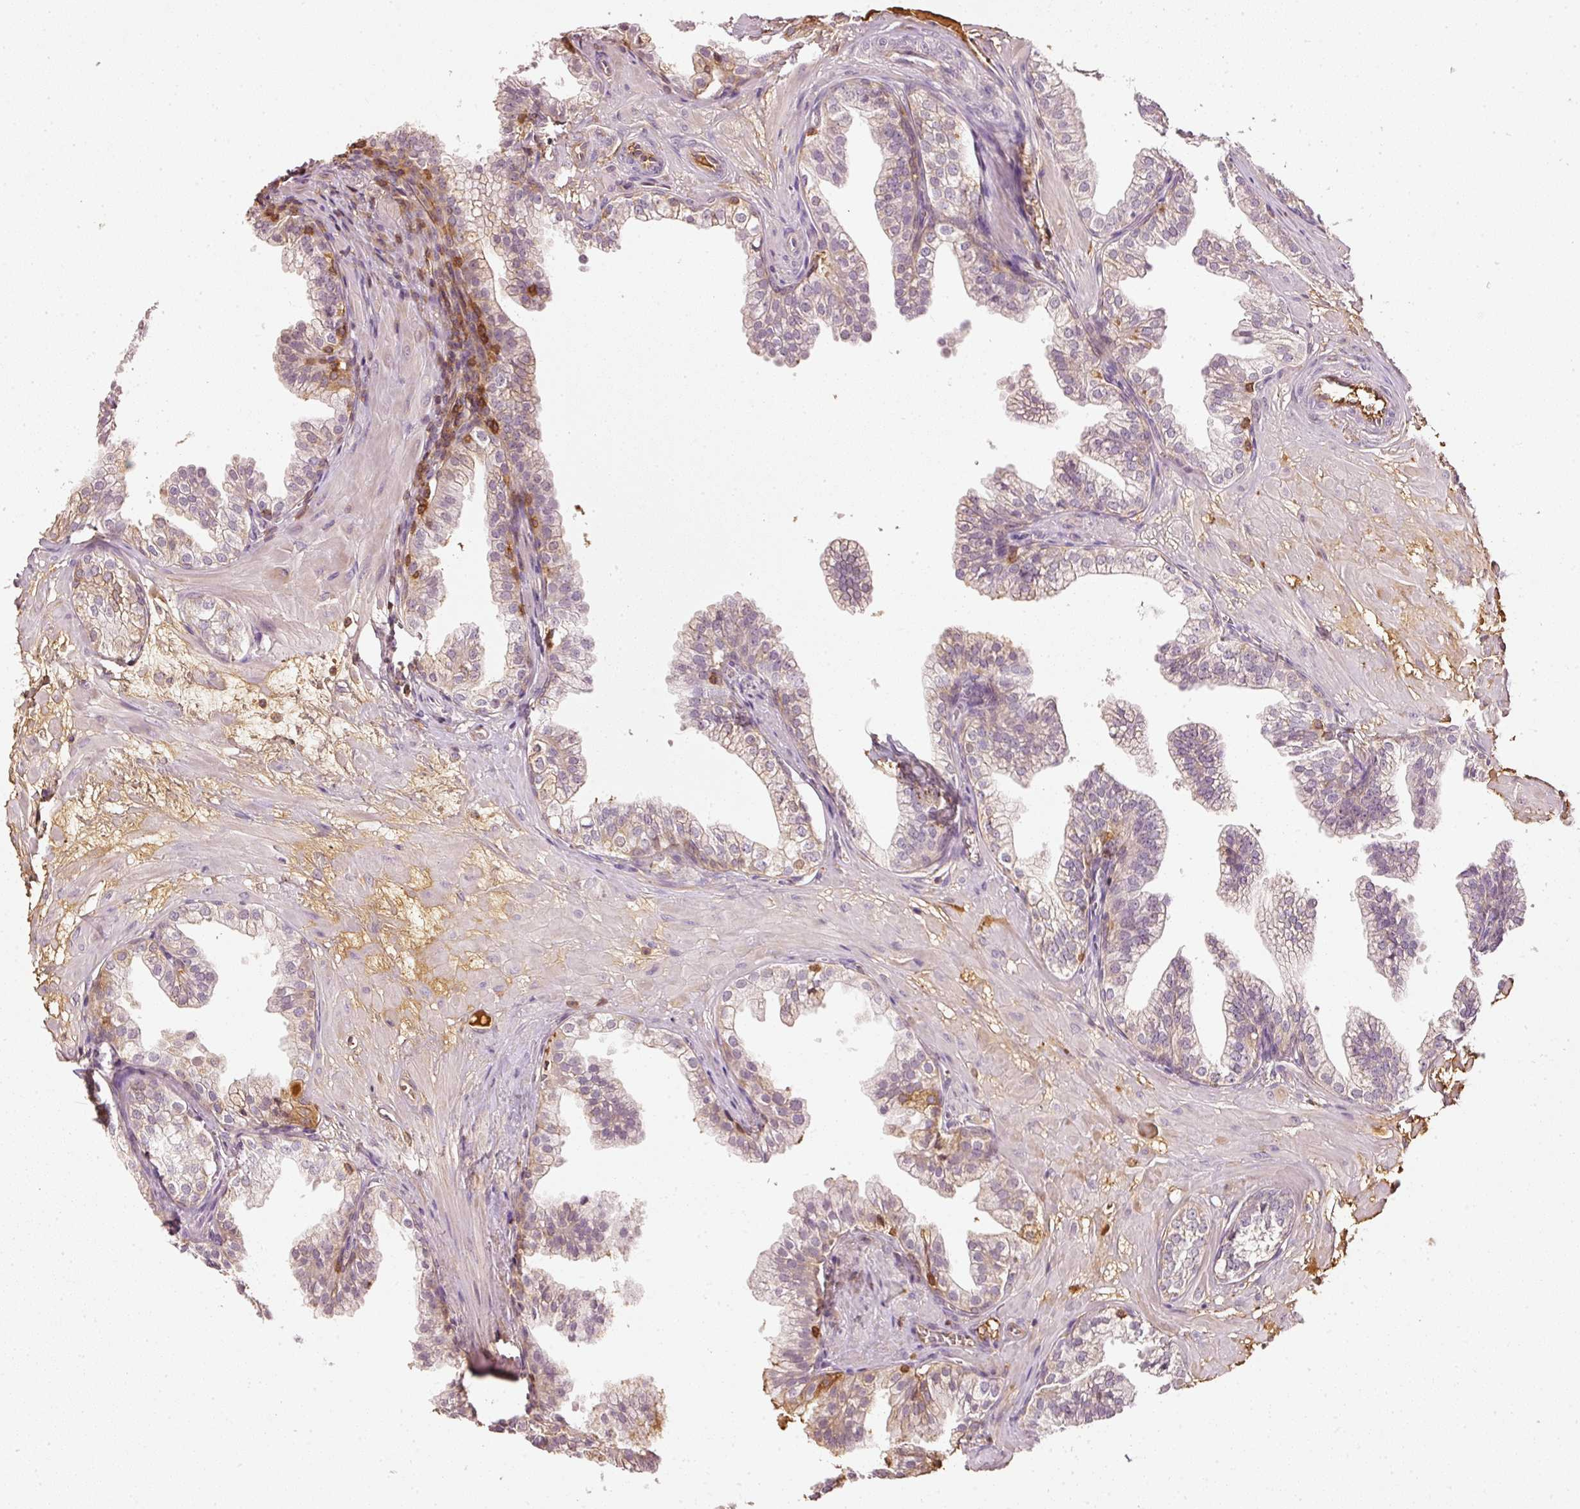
{"staining": {"intensity": "weak", "quantity": "25%-75%", "location": "cytoplasmic/membranous"}, "tissue": "prostate", "cell_type": "Glandular cells", "image_type": "normal", "snomed": [{"axis": "morphology", "description": "Normal tissue, NOS"}, {"axis": "topography", "description": "Prostate"}, {"axis": "topography", "description": "Peripheral nerve tissue"}], "caption": "The photomicrograph reveals immunohistochemical staining of benign prostate. There is weak cytoplasmic/membranous positivity is identified in approximately 25%-75% of glandular cells. The staining is performed using DAB brown chromogen to label protein expression. The nuclei are counter-stained blue using hematoxylin.", "gene": "EVL", "patient": {"sex": "male", "age": 55}}